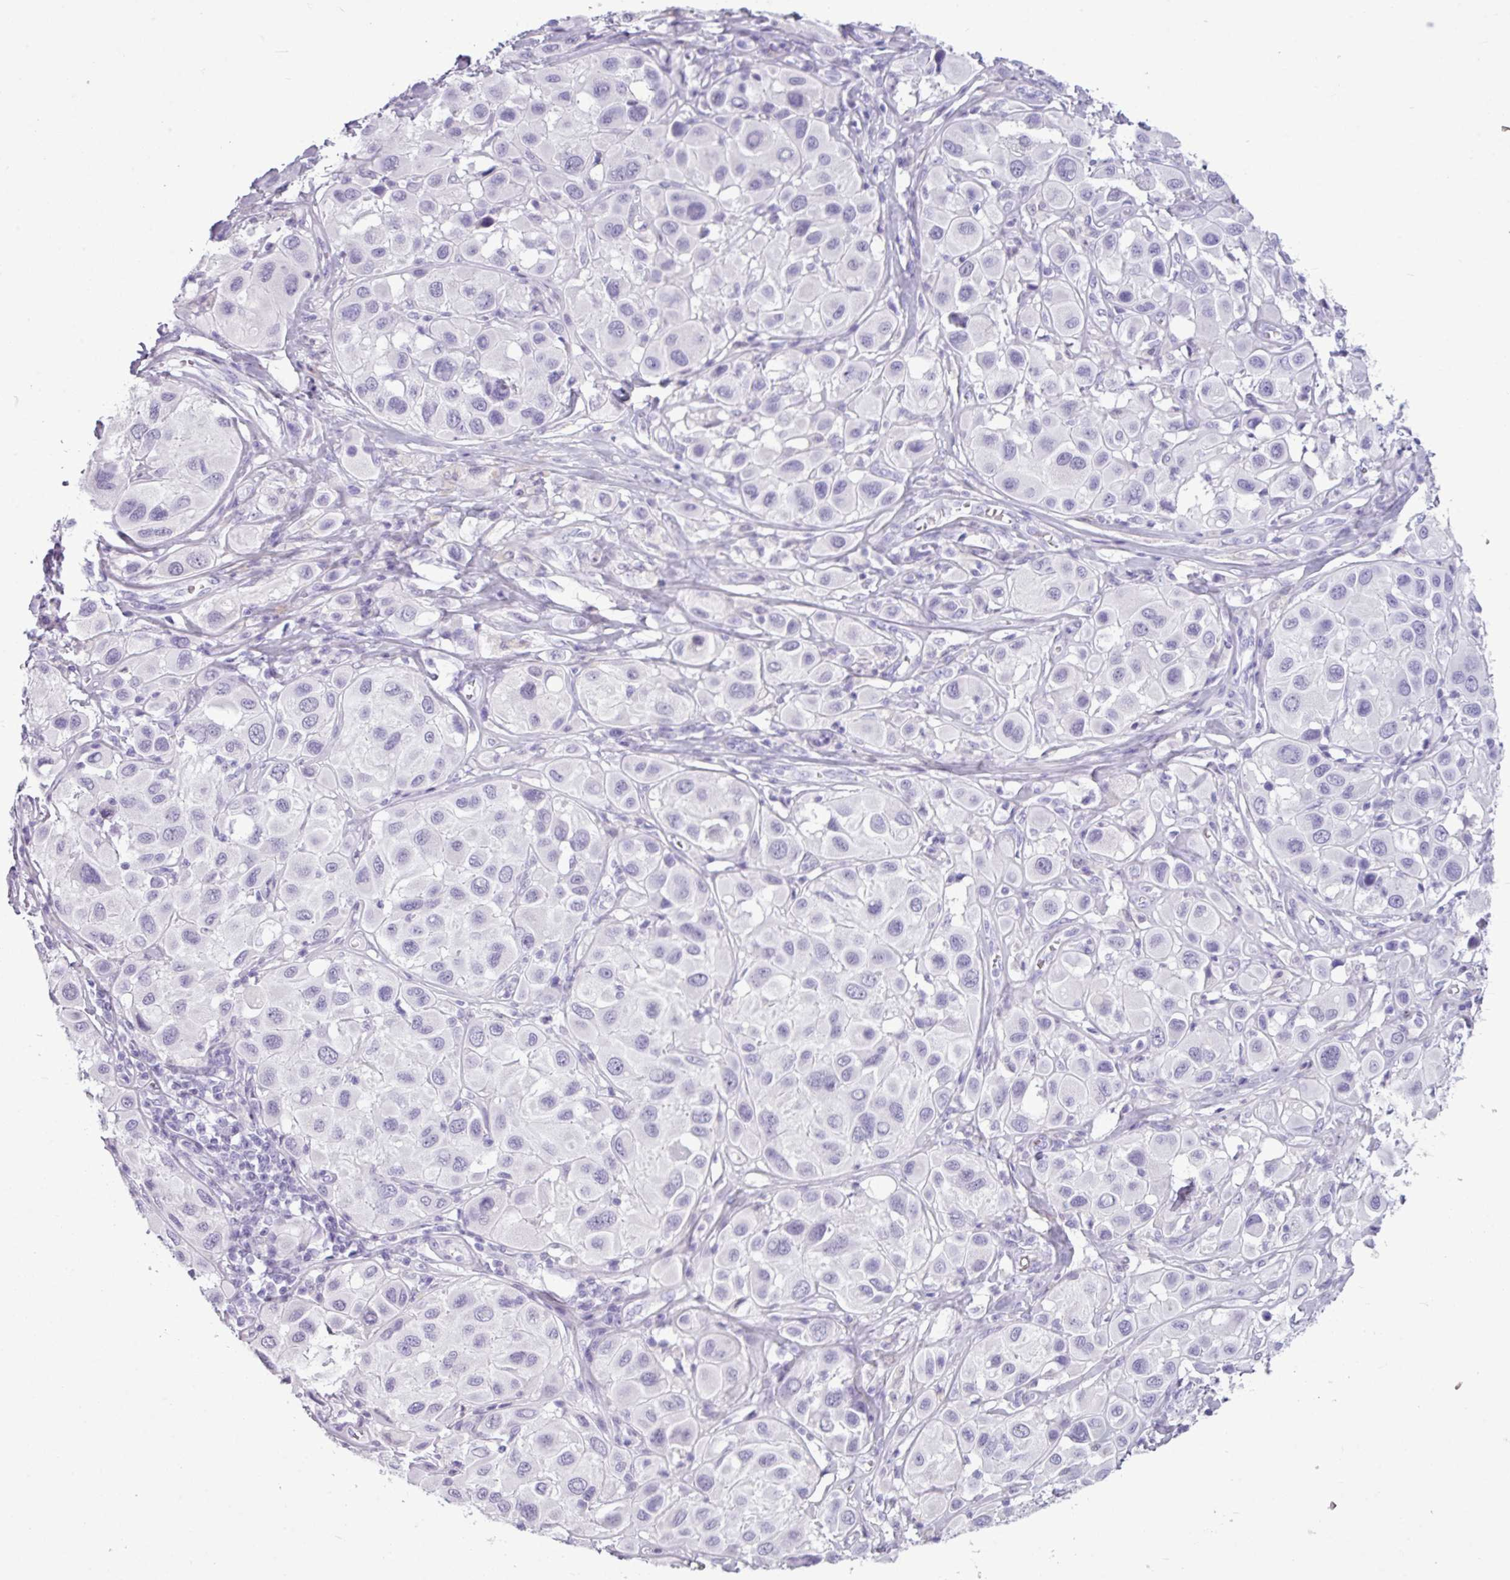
{"staining": {"intensity": "negative", "quantity": "none", "location": "none"}, "tissue": "melanoma", "cell_type": "Tumor cells", "image_type": "cancer", "snomed": [{"axis": "morphology", "description": "Malignant melanoma, Metastatic site"}, {"axis": "topography", "description": "Skin"}], "caption": "Immunohistochemical staining of human melanoma demonstrates no significant staining in tumor cells.", "gene": "AMY1B", "patient": {"sex": "male", "age": 41}}